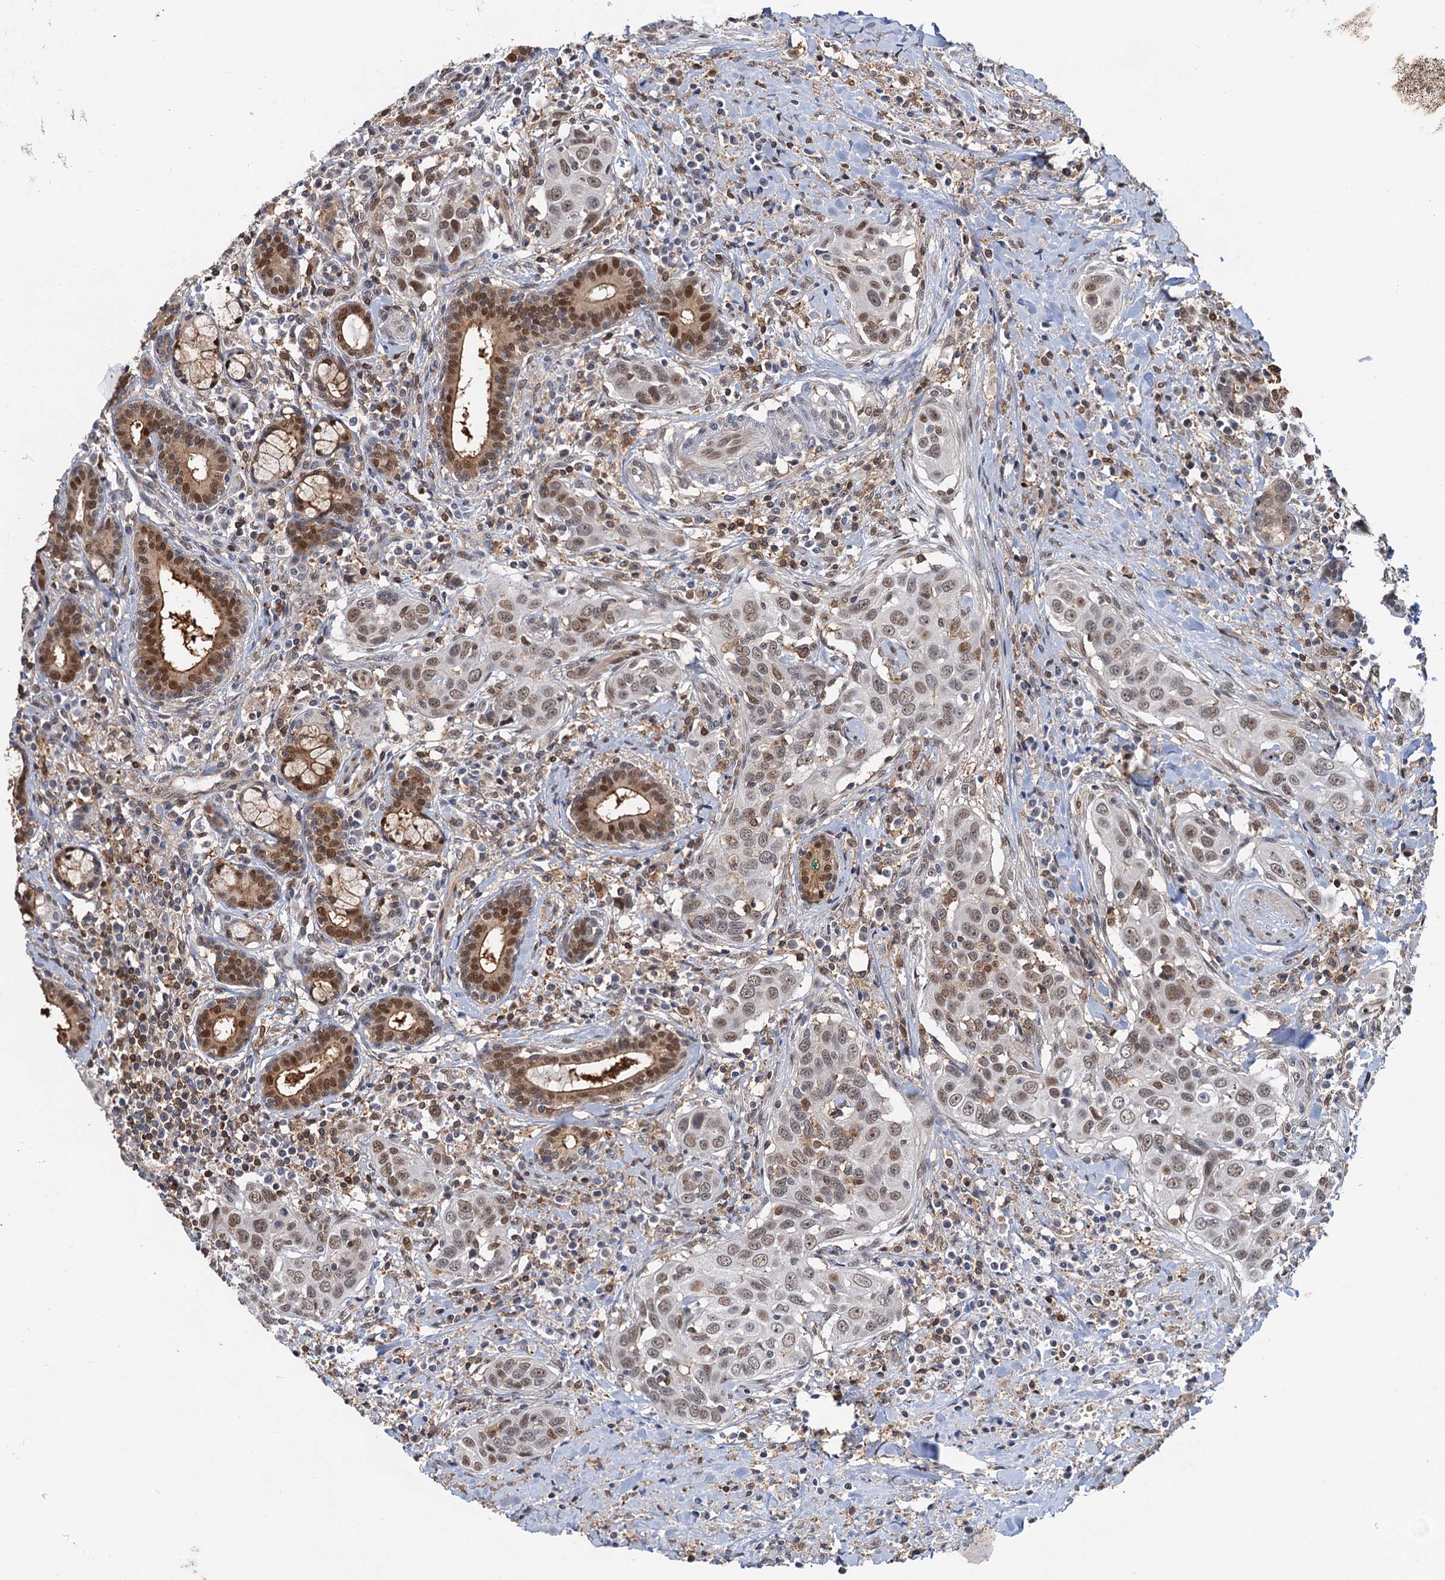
{"staining": {"intensity": "moderate", "quantity": ">75%", "location": "nuclear"}, "tissue": "head and neck cancer", "cell_type": "Tumor cells", "image_type": "cancer", "snomed": [{"axis": "morphology", "description": "Squamous cell carcinoma, NOS"}, {"axis": "topography", "description": "Oral tissue"}, {"axis": "topography", "description": "Head-Neck"}], "caption": "Immunohistochemistry histopathology image of neoplastic tissue: human head and neck cancer stained using IHC demonstrates medium levels of moderate protein expression localized specifically in the nuclear of tumor cells, appearing as a nuclear brown color.", "gene": "ZNF609", "patient": {"sex": "female", "age": 50}}